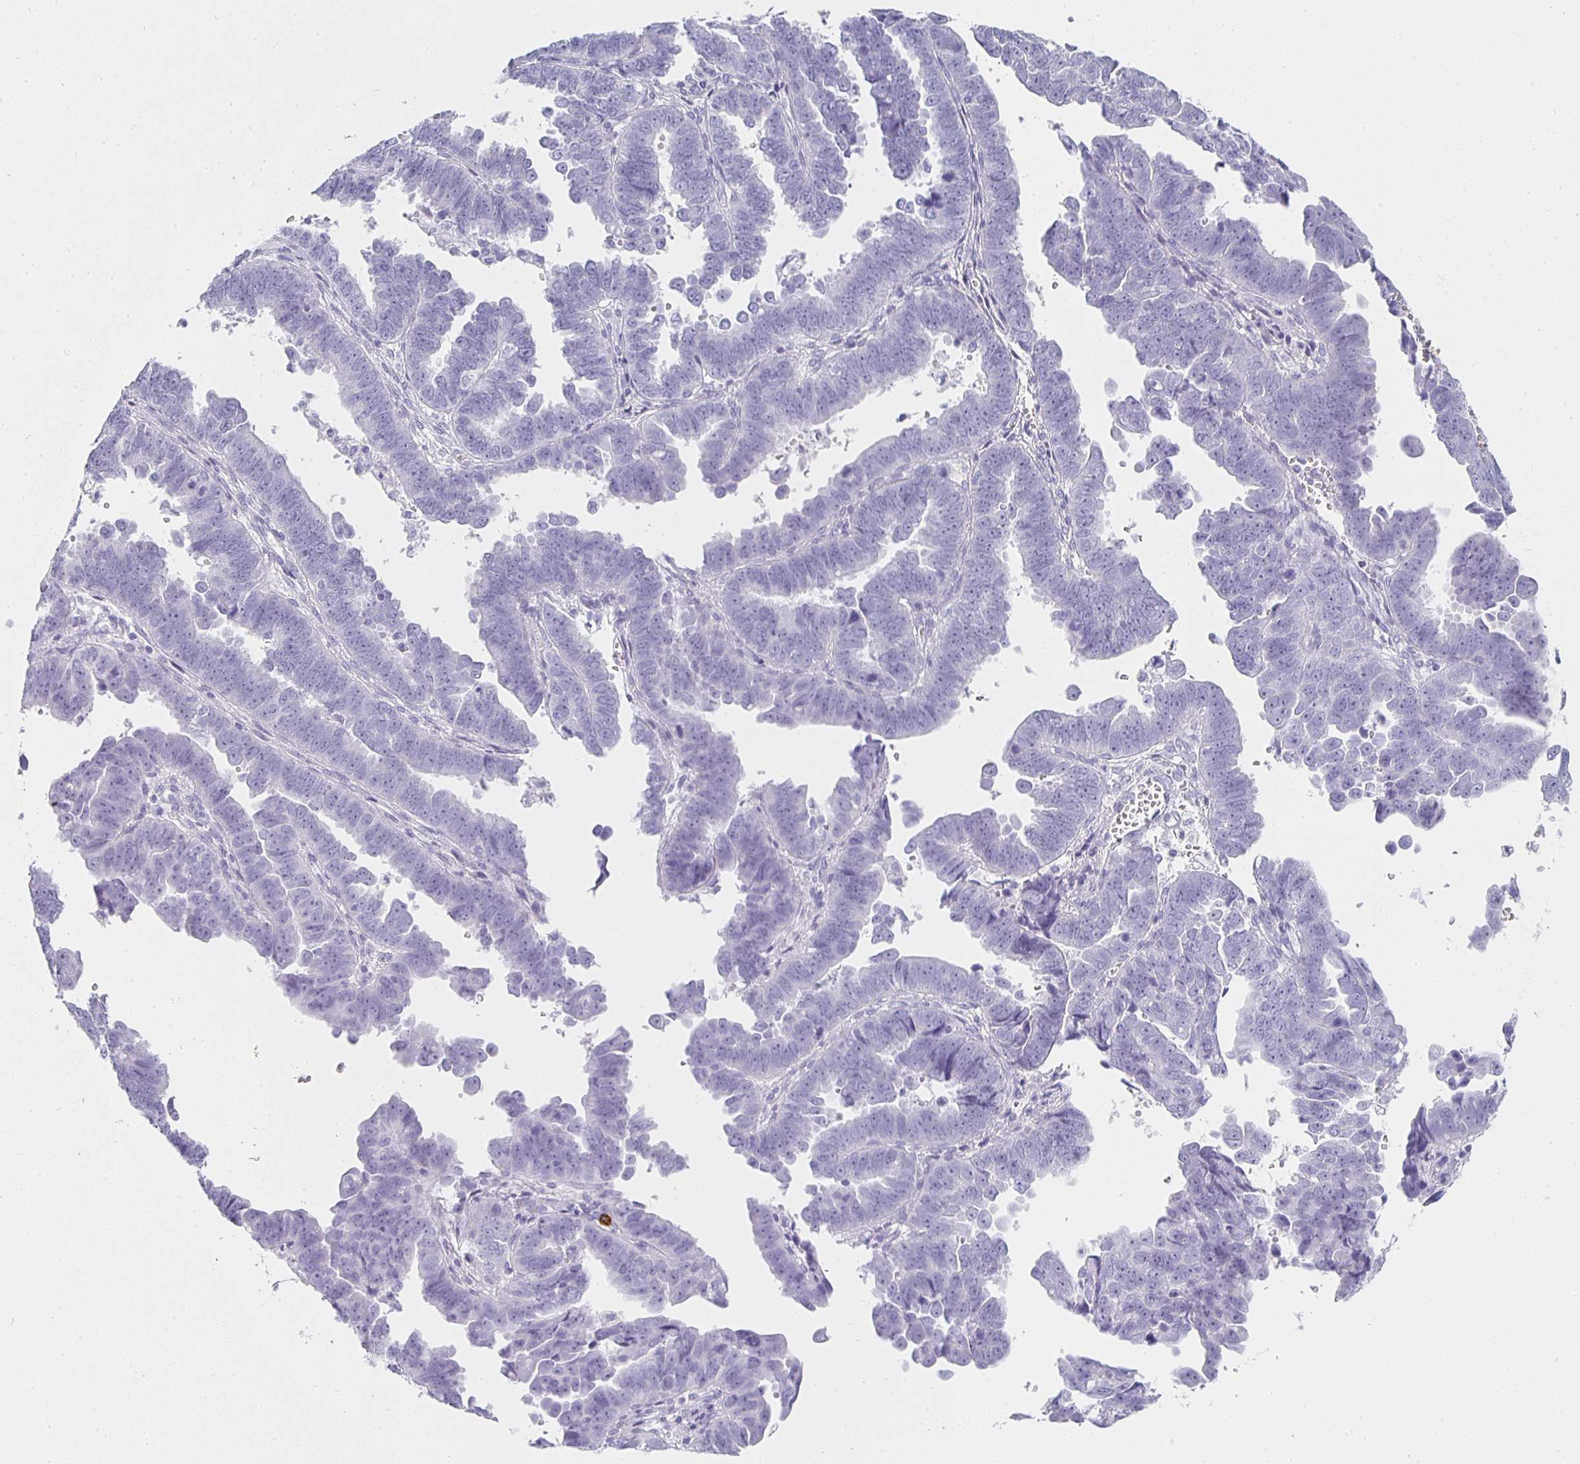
{"staining": {"intensity": "negative", "quantity": "none", "location": "none"}, "tissue": "endometrial cancer", "cell_type": "Tumor cells", "image_type": "cancer", "snomed": [{"axis": "morphology", "description": "Adenocarcinoma, NOS"}, {"axis": "topography", "description": "Endometrium"}], "caption": "This is a photomicrograph of immunohistochemistry staining of endometrial cancer, which shows no staining in tumor cells.", "gene": "TPSD1", "patient": {"sex": "female", "age": 75}}